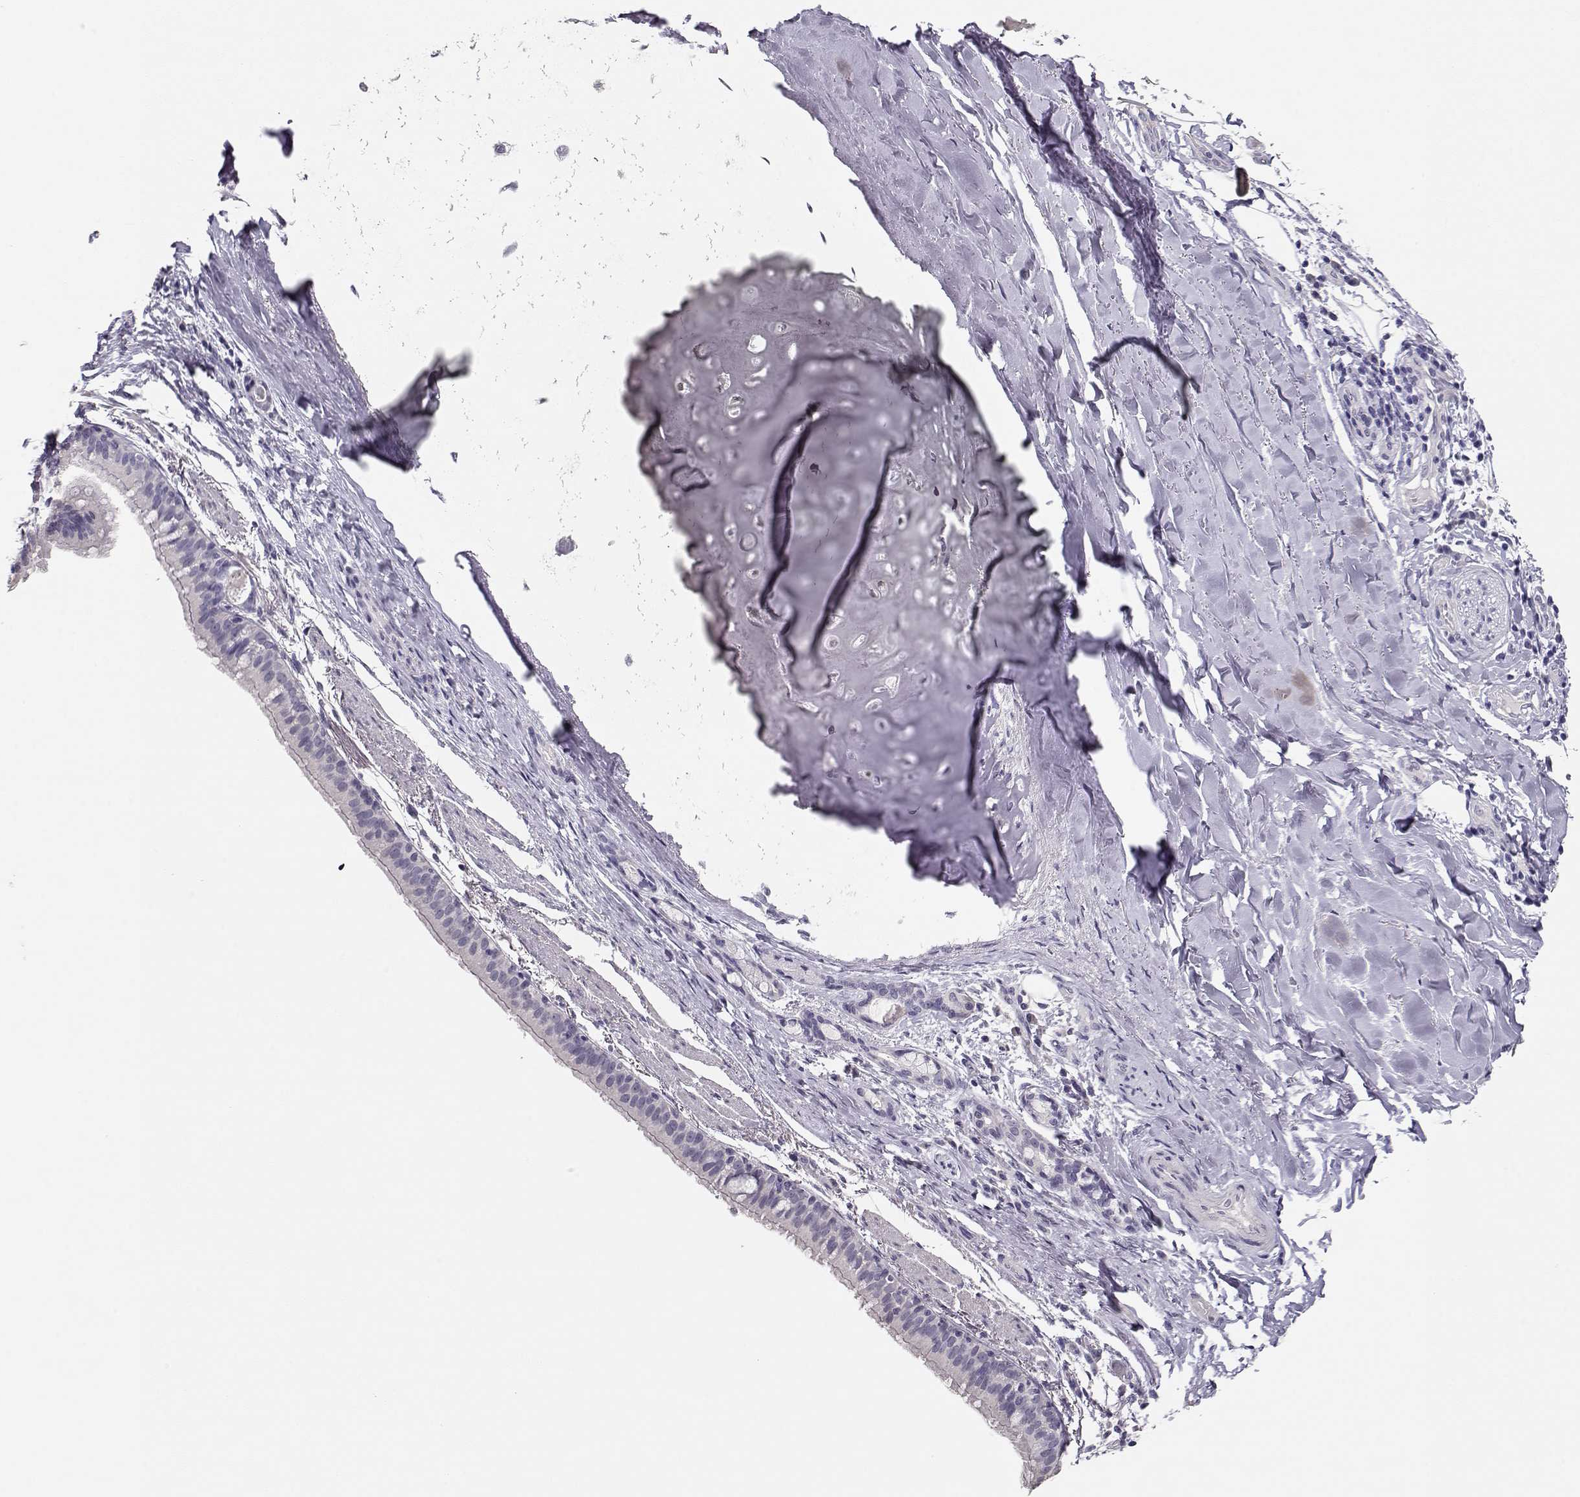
{"staining": {"intensity": "negative", "quantity": "none", "location": "none"}, "tissue": "bronchus", "cell_type": "Respiratory epithelial cells", "image_type": "normal", "snomed": [{"axis": "morphology", "description": "Normal tissue, NOS"}, {"axis": "morphology", "description": "Squamous cell carcinoma, NOS"}, {"axis": "topography", "description": "Bronchus"}, {"axis": "topography", "description": "Lung"}], "caption": "Bronchus was stained to show a protein in brown. There is no significant positivity in respiratory epithelial cells. (Immunohistochemistry (ihc), brightfield microscopy, high magnification).", "gene": "MAGEC1", "patient": {"sex": "male", "age": 69}}